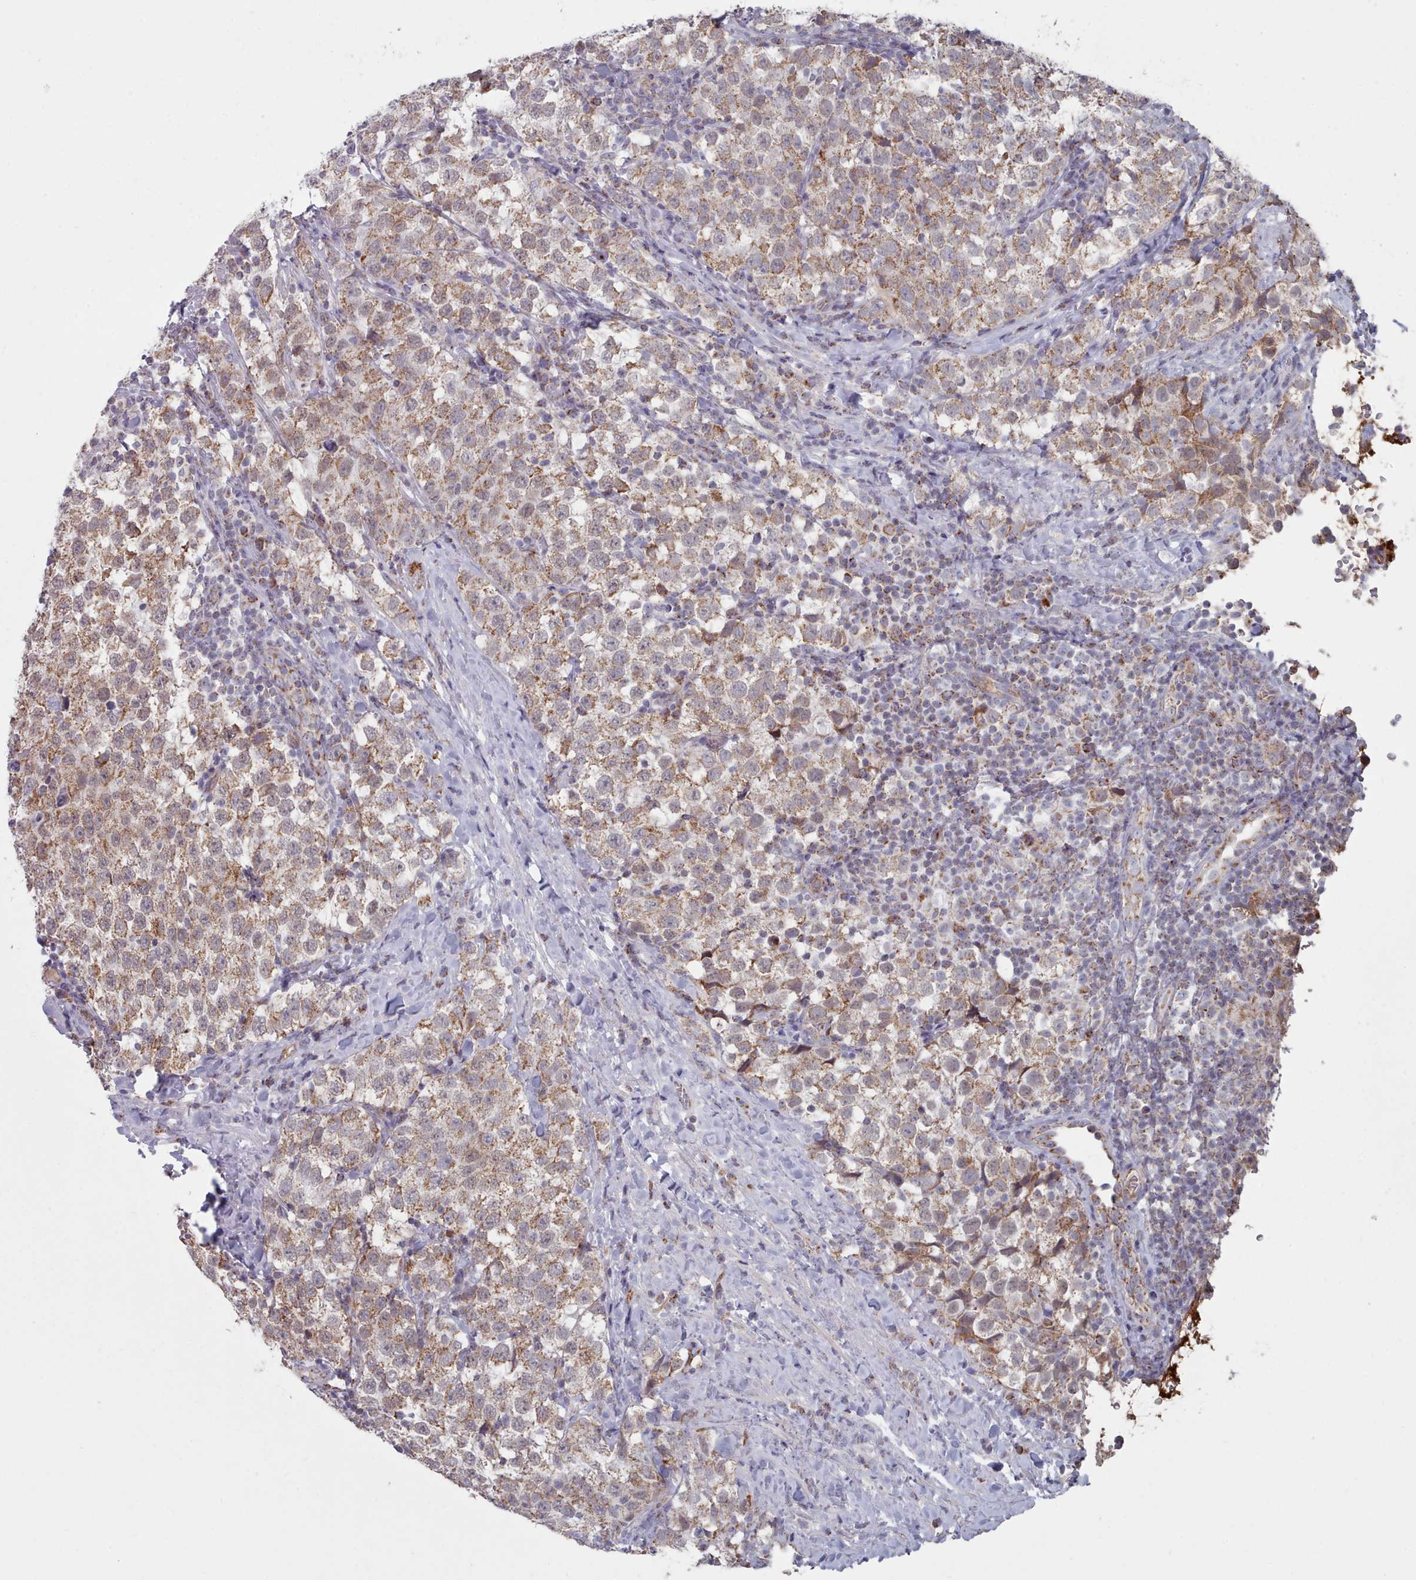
{"staining": {"intensity": "moderate", "quantity": ">75%", "location": "cytoplasmic/membranous,nuclear"}, "tissue": "testis cancer", "cell_type": "Tumor cells", "image_type": "cancer", "snomed": [{"axis": "morphology", "description": "Seminoma, NOS"}, {"axis": "topography", "description": "Testis"}], "caption": "Immunohistochemical staining of testis seminoma reveals medium levels of moderate cytoplasmic/membranous and nuclear positivity in about >75% of tumor cells.", "gene": "TRARG1", "patient": {"sex": "male", "age": 34}}